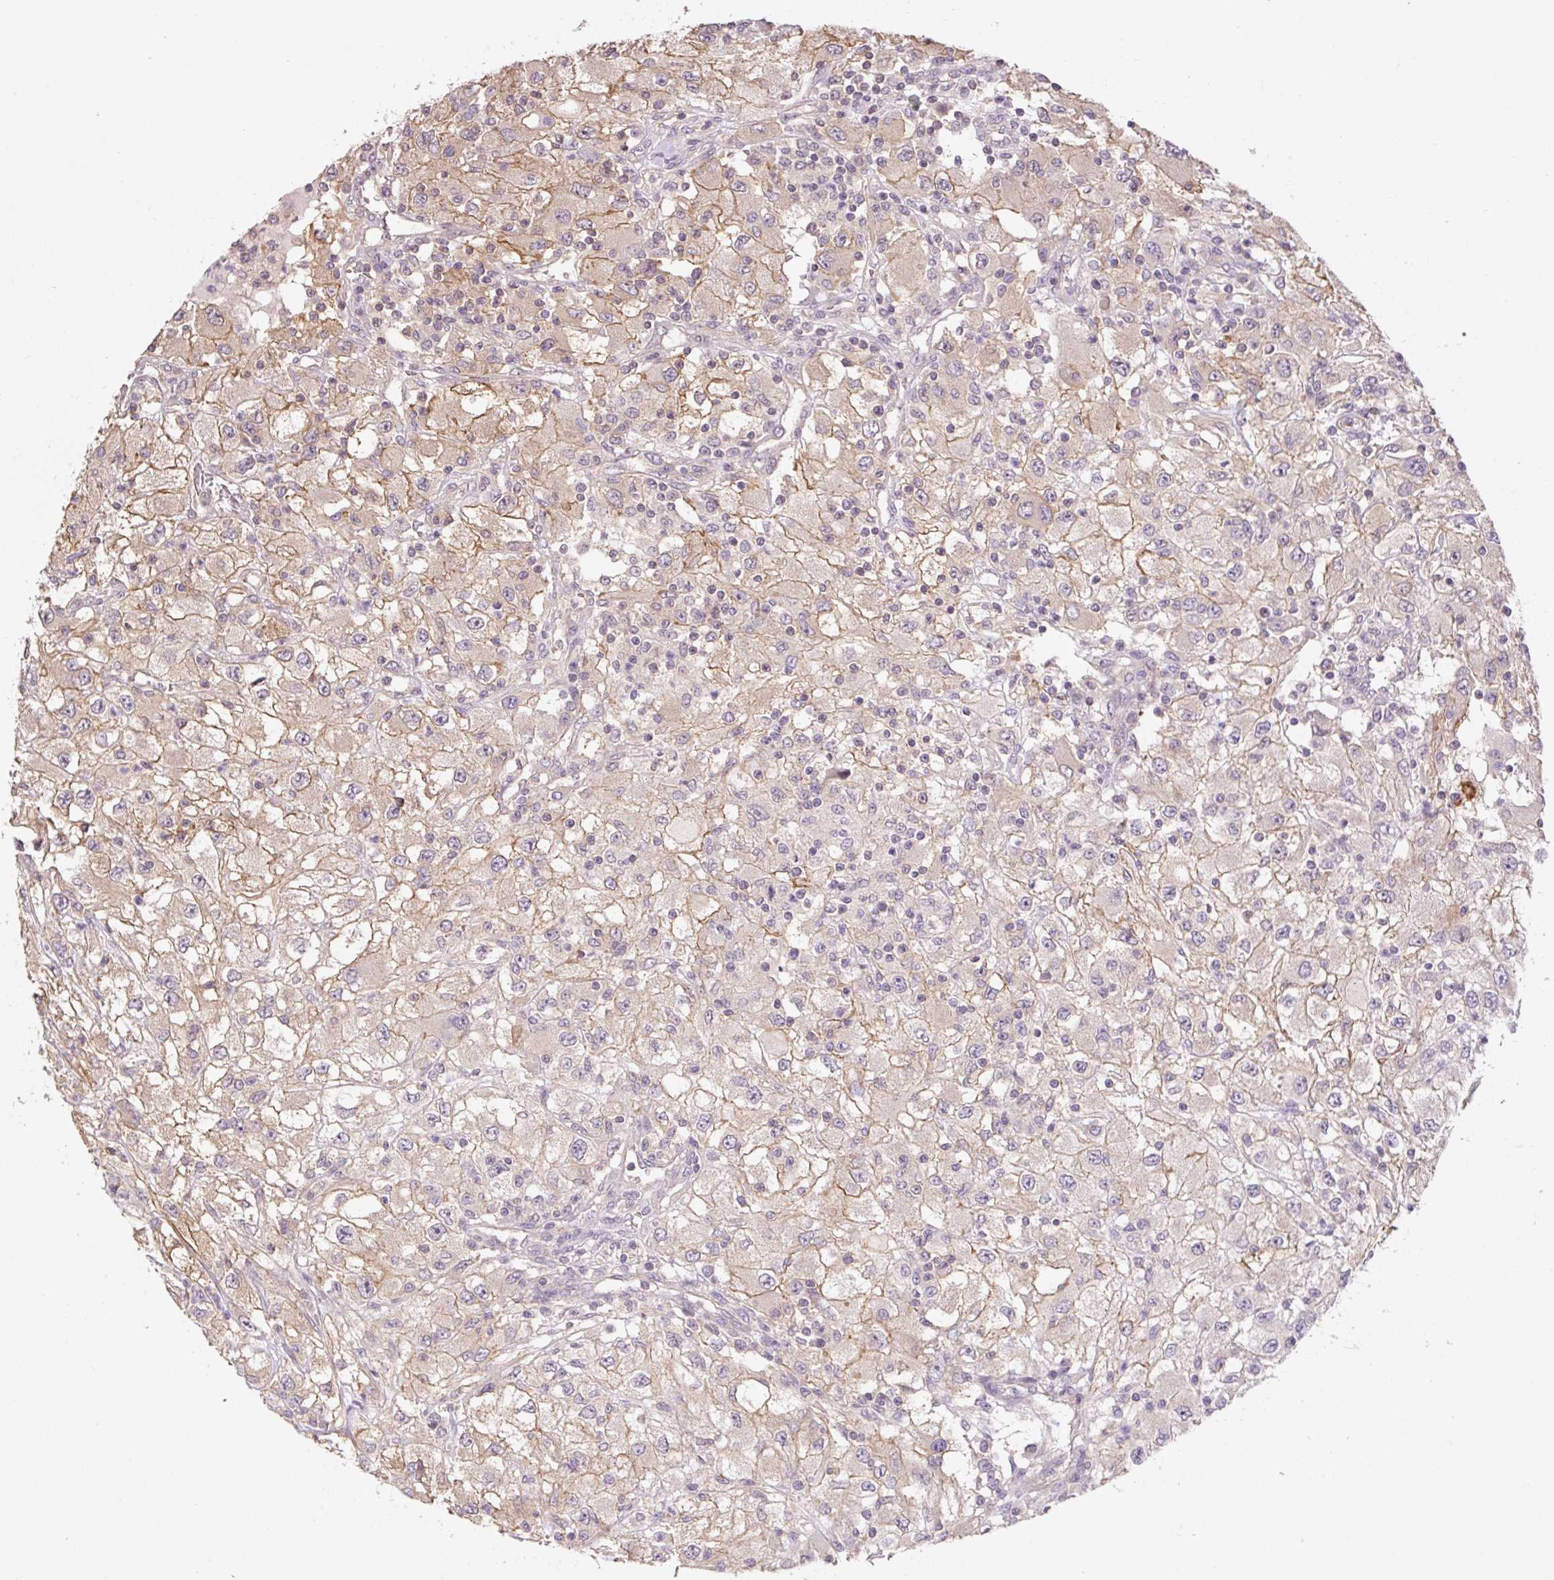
{"staining": {"intensity": "moderate", "quantity": "<25%", "location": "cytoplasmic/membranous"}, "tissue": "renal cancer", "cell_type": "Tumor cells", "image_type": "cancer", "snomed": [{"axis": "morphology", "description": "Adenocarcinoma, NOS"}, {"axis": "topography", "description": "Kidney"}], "caption": "Protein analysis of adenocarcinoma (renal) tissue reveals moderate cytoplasmic/membranous expression in about <25% of tumor cells.", "gene": "COX8A", "patient": {"sex": "female", "age": 67}}